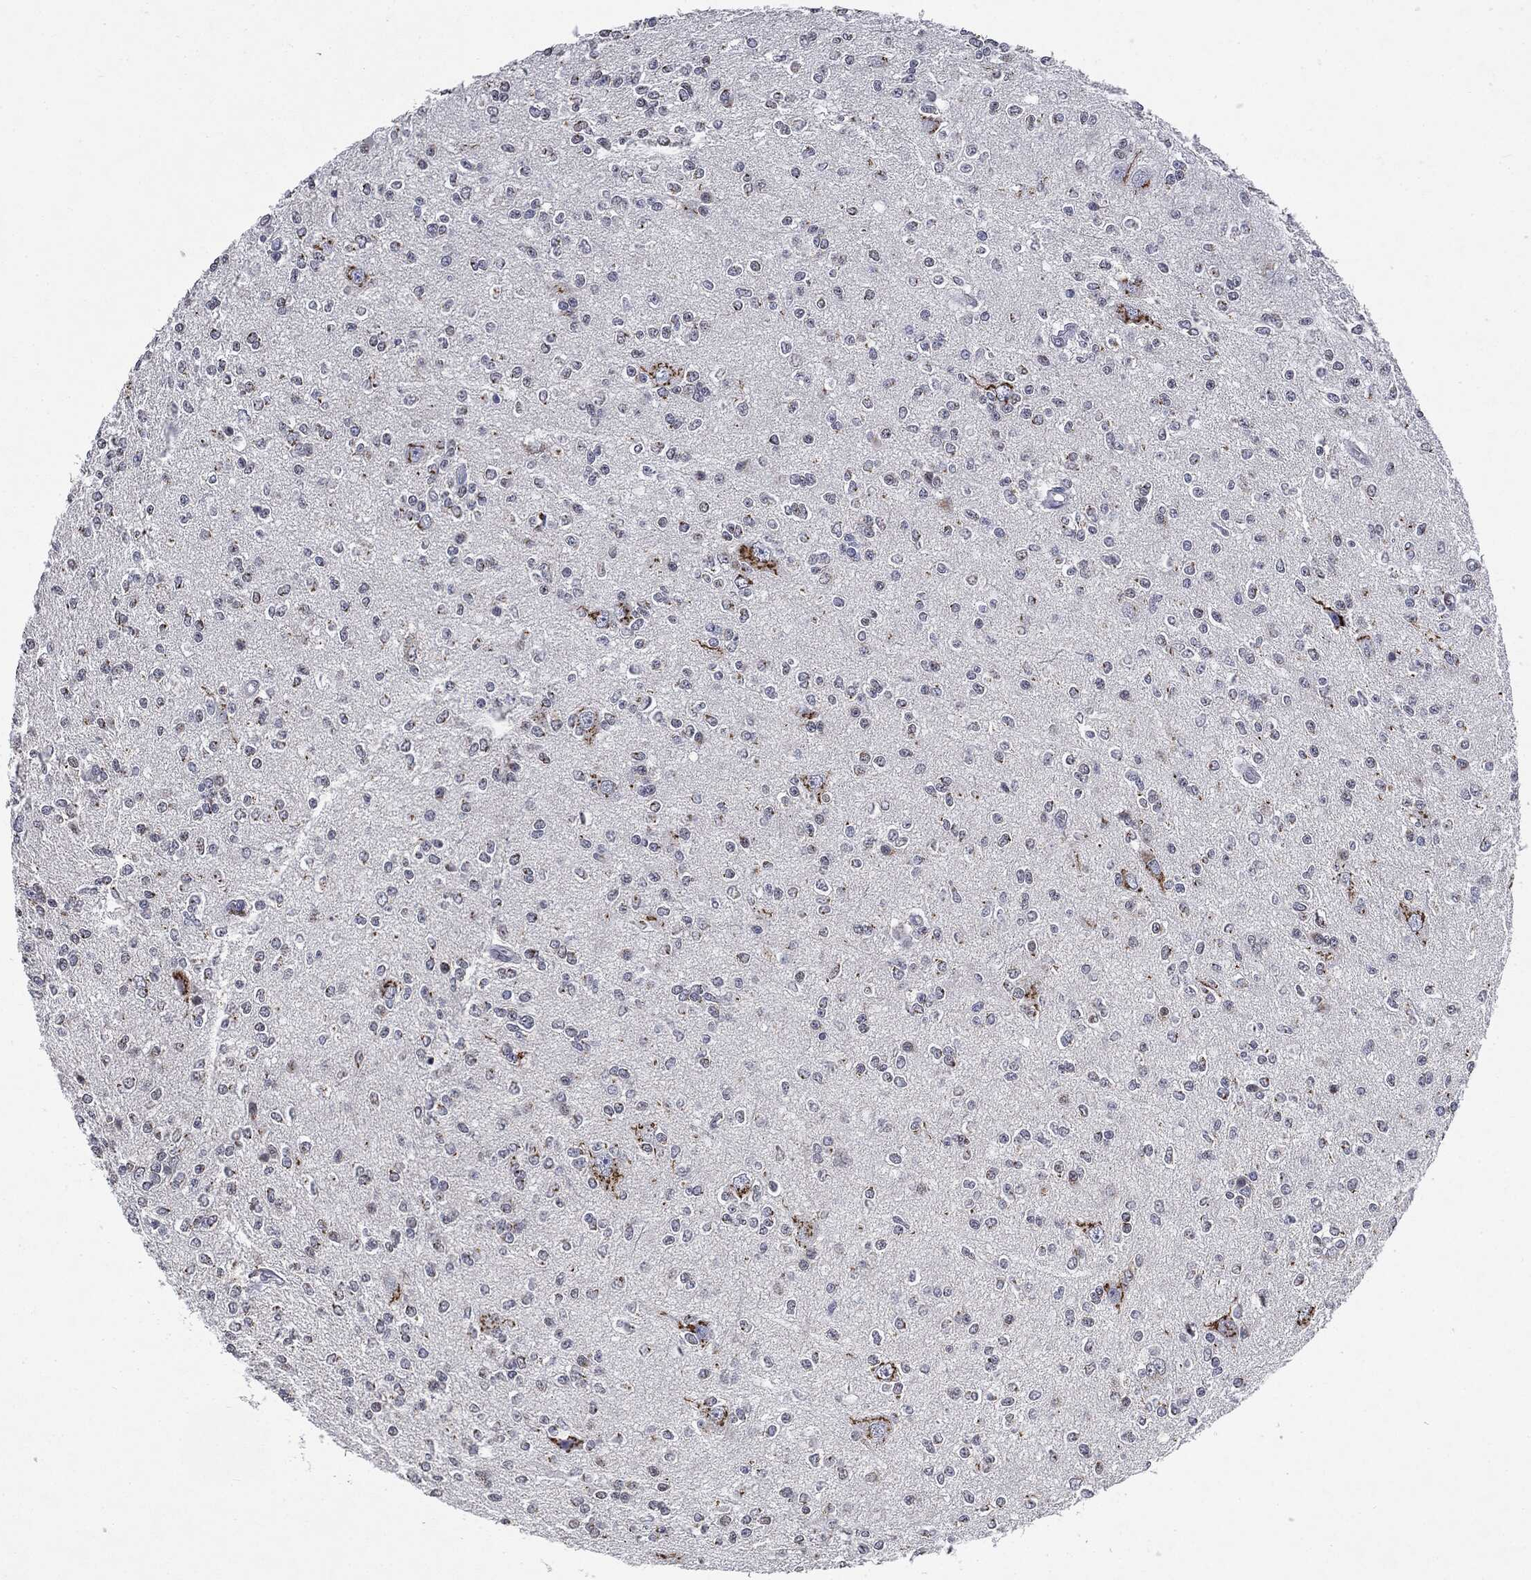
{"staining": {"intensity": "moderate", "quantity": "<25%", "location": "cytoplasmic/membranous"}, "tissue": "glioma", "cell_type": "Tumor cells", "image_type": "cancer", "snomed": [{"axis": "morphology", "description": "Glioma, malignant, Low grade"}, {"axis": "topography", "description": "Brain"}], "caption": "This is an image of immunohistochemistry (IHC) staining of low-grade glioma (malignant), which shows moderate expression in the cytoplasmic/membranous of tumor cells.", "gene": "CASD1", "patient": {"sex": "male", "age": 67}}